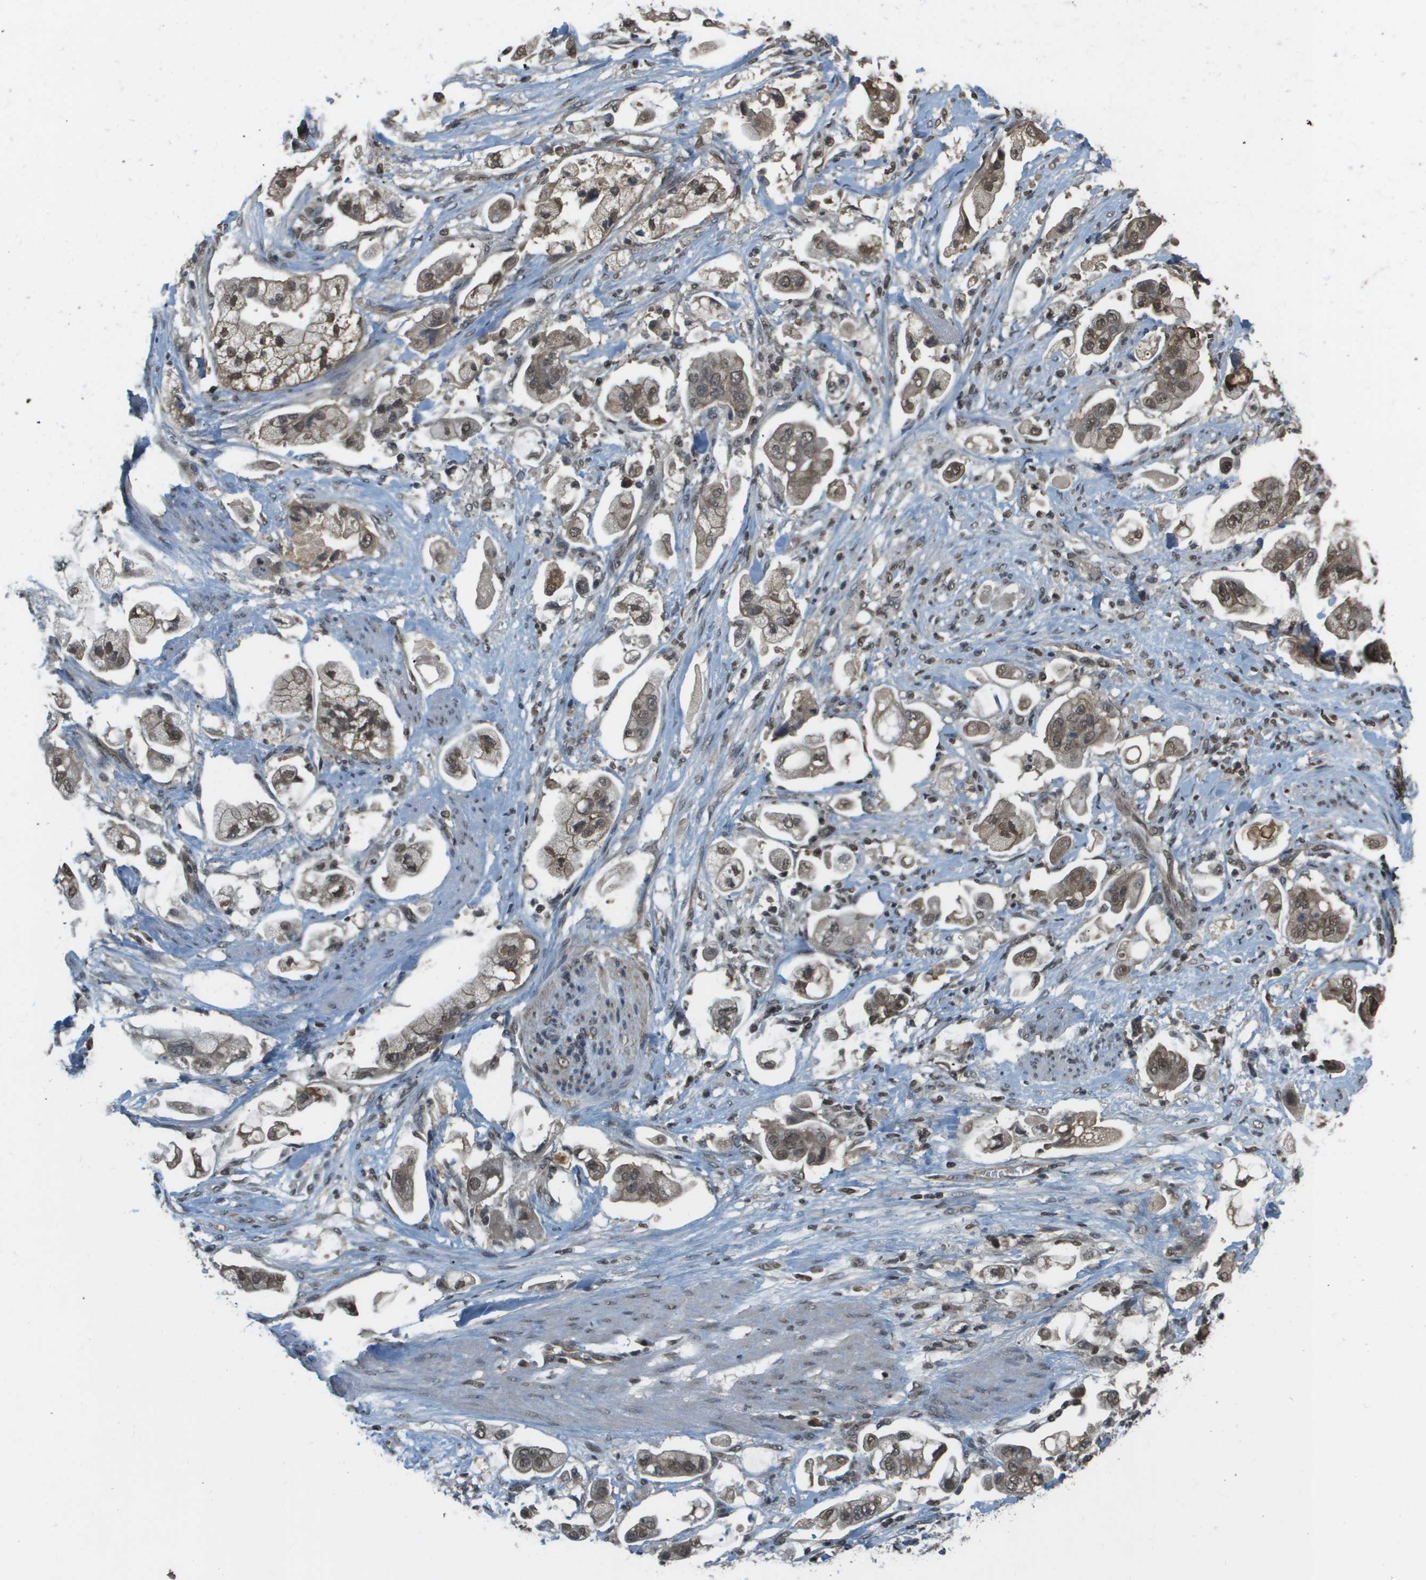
{"staining": {"intensity": "weak", "quantity": "25%-75%", "location": "nuclear"}, "tissue": "stomach cancer", "cell_type": "Tumor cells", "image_type": "cancer", "snomed": [{"axis": "morphology", "description": "Adenocarcinoma, NOS"}, {"axis": "topography", "description": "Stomach"}], "caption": "Stomach cancer (adenocarcinoma) tissue reveals weak nuclear positivity in about 25%-75% of tumor cells, visualized by immunohistochemistry.", "gene": "NDRG2", "patient": {"sex": "male", "age": 62}}